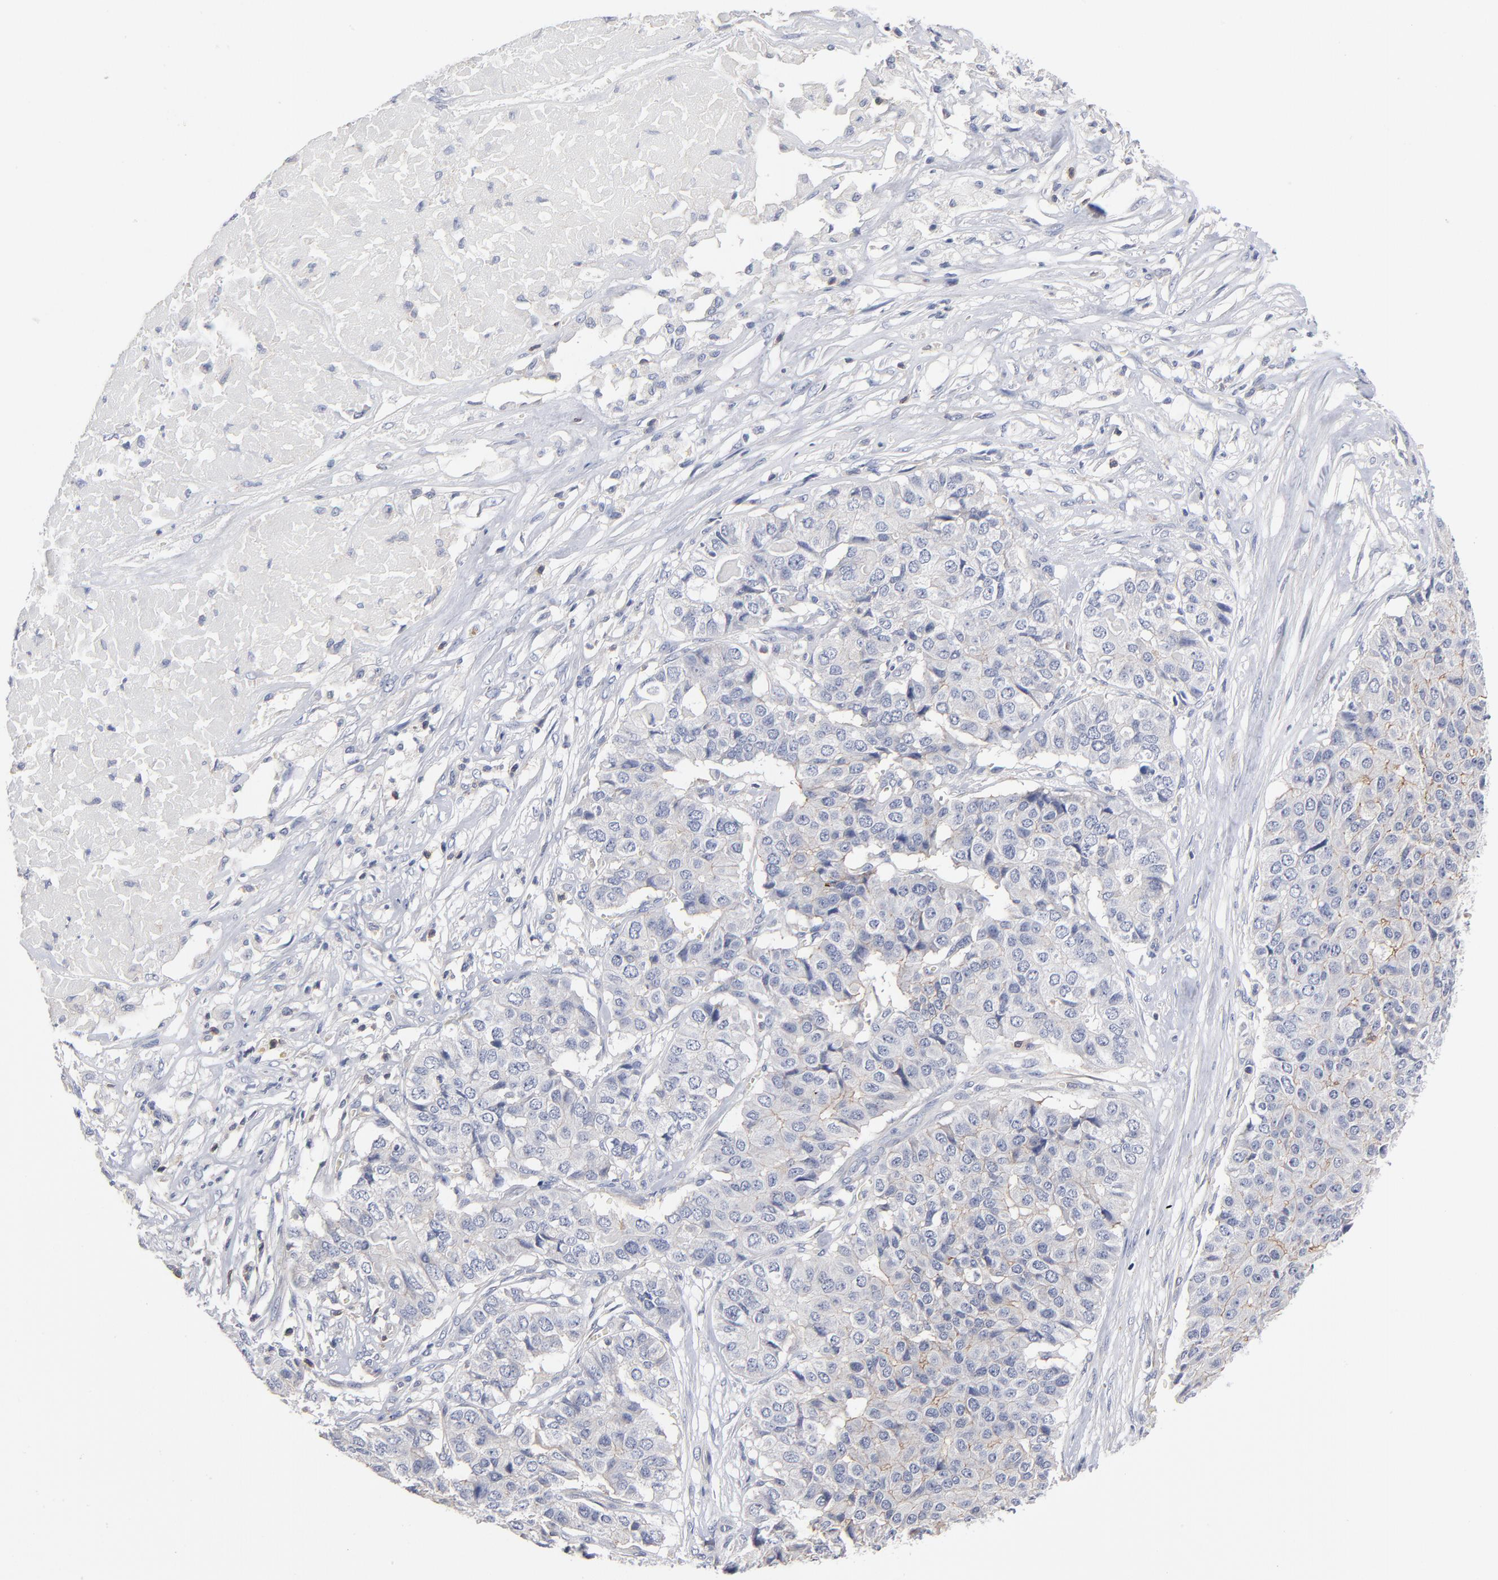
{"staining": {"intensity": "weak", "quantity": "<25%", "location": "cytoplasmic/membranous"}, "tissue": "pancreatic cancer", "cell_type": "Tumor cells", "image_type": "cancer", "snomed": [{"axis": "morphology", "description": "Adenocarcinoma, NOS"}, {"axis": "topography", "description": "Pancreas"}], "caption": "IHC histopathology image of neoplastic tissue: pancreatic adenocarcinoma stained with DAB demonstrates no significant protein staining in tumor cells.", "gene": "PDLIM2", "patient": {"sex": "male", "age": 50}}